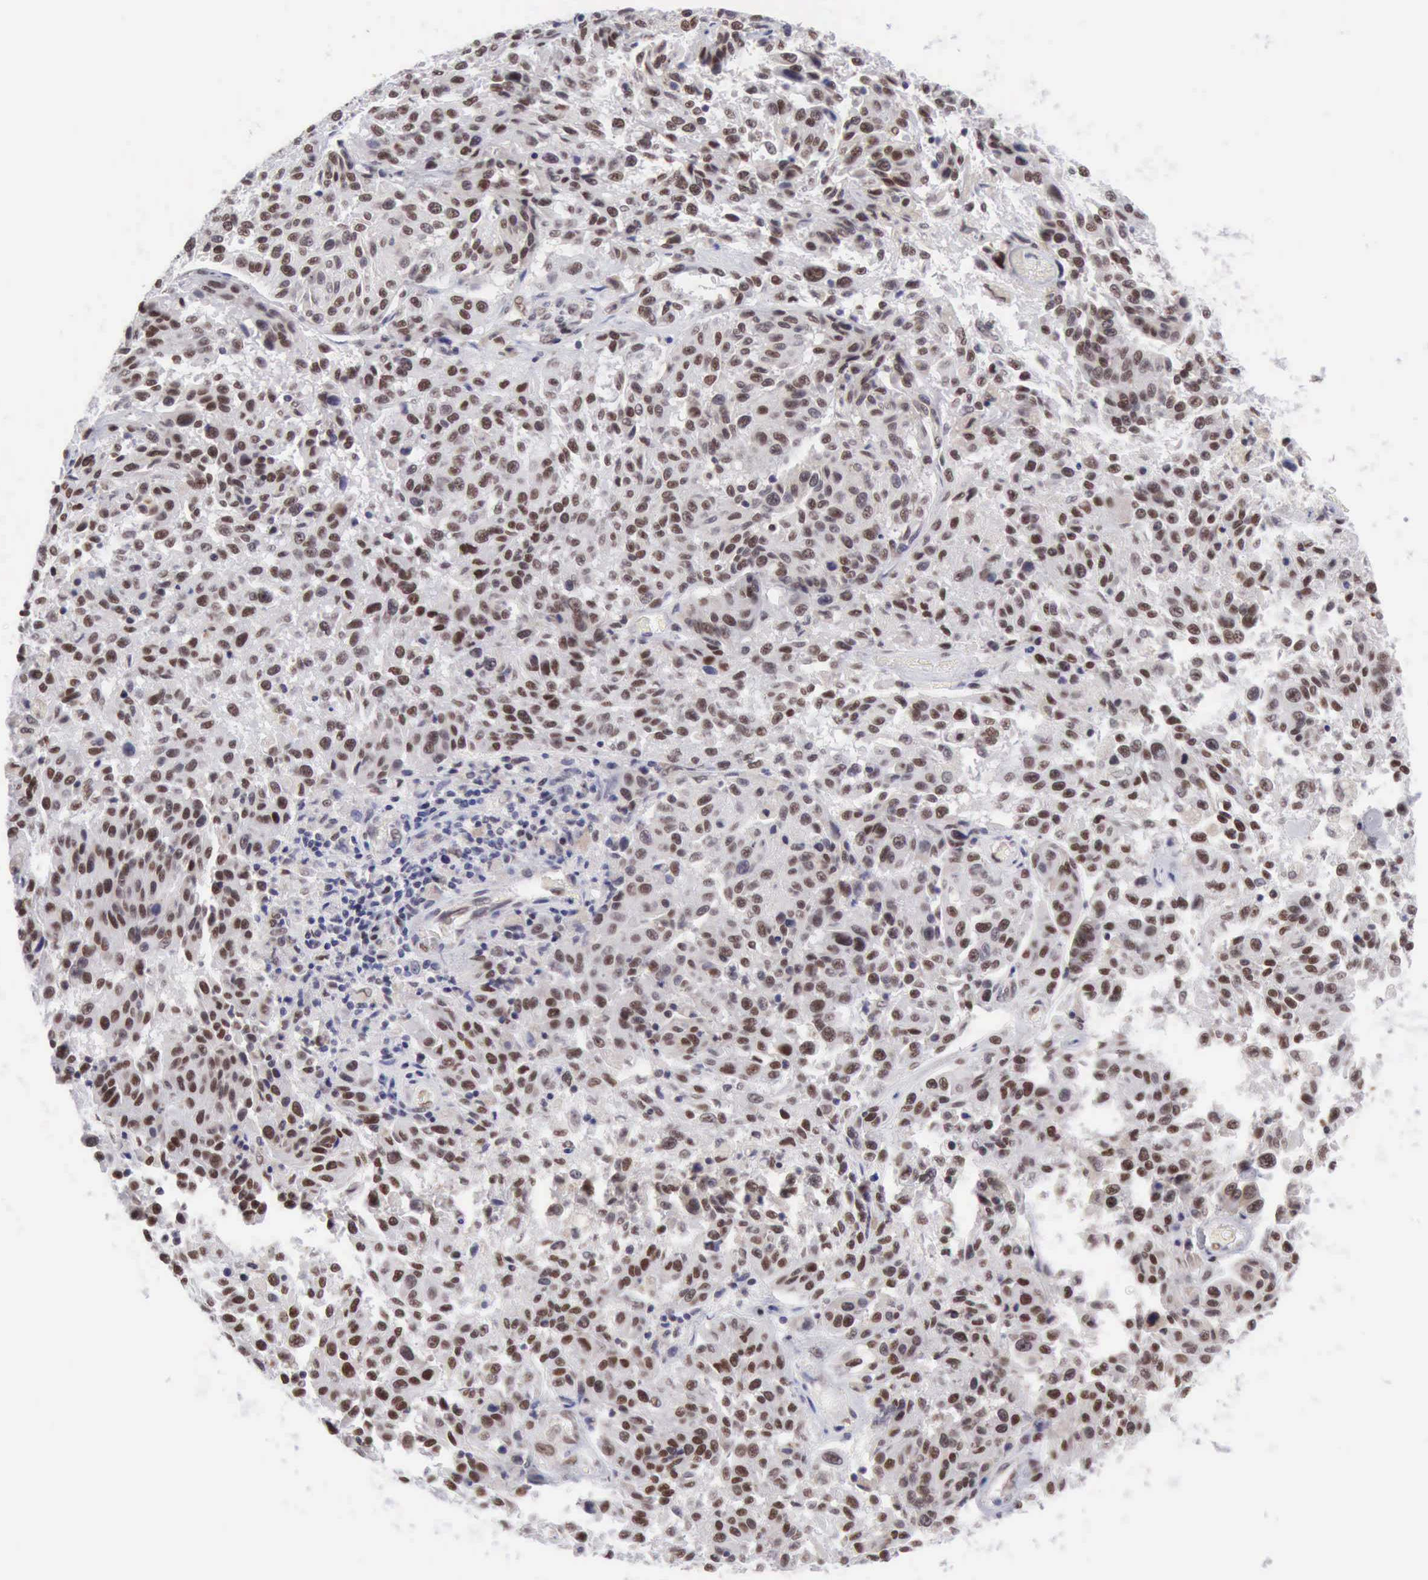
{"staining": {"intensity": "moderate", "quantity": ">75%", "location": "nuclear"}, "tissue": "melanoma", "cell_type": "Tumor cells", "image_type": "cancer", "snomed": [{"axis": "morphology", "description": "Malignant melanoma, NOS"}, {"axis": "topography", "description": "Skin"}], "caption": "Melanoma tissue exhibits moderate nuclear expression in about >75% of tumor cells", "gene": "ERCC4", "patient": {"sex": "female", "age": 77}}